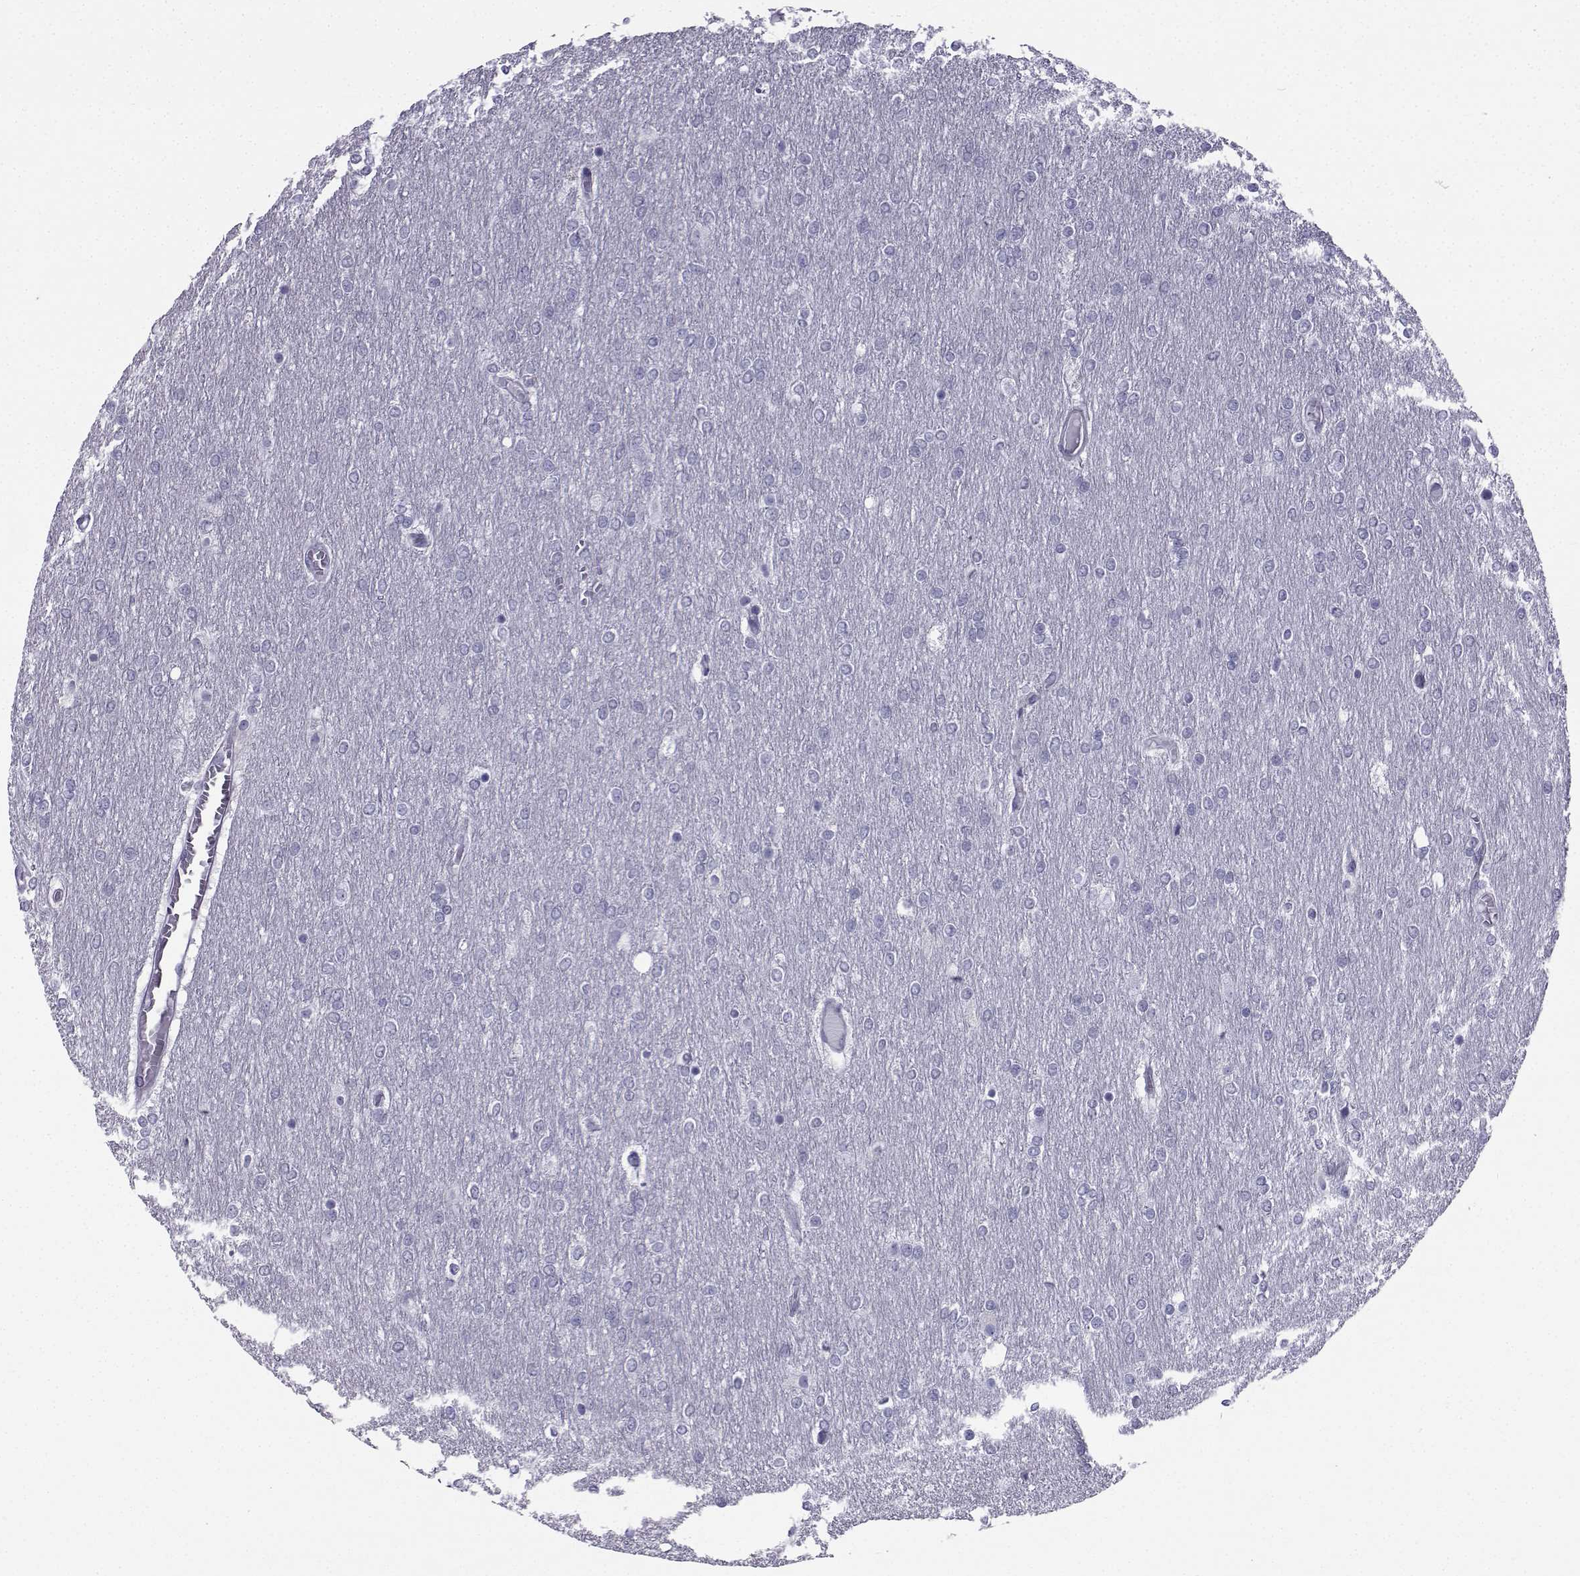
{"staining": {"intensity": "negative", "quantity": "none", "location": "none"}, "tissue": "glioma", "cell_type": "Tumor cells", "image_type": "cancer", "snomed": [{"axis": "morphology", "description": "Glioma, malignant, High grade"}, {"axis": "topography", "description": "Brain"}], "caption": "DAB immunohistochemical staining of malignant glioma (high-grade) exhibits no significant staining in tumor cells. (Immunohistochemistry, brightfield microscopy, high magnification).", "gene": "SPANXD", "patient": {"sex": "female", "age": 61}}